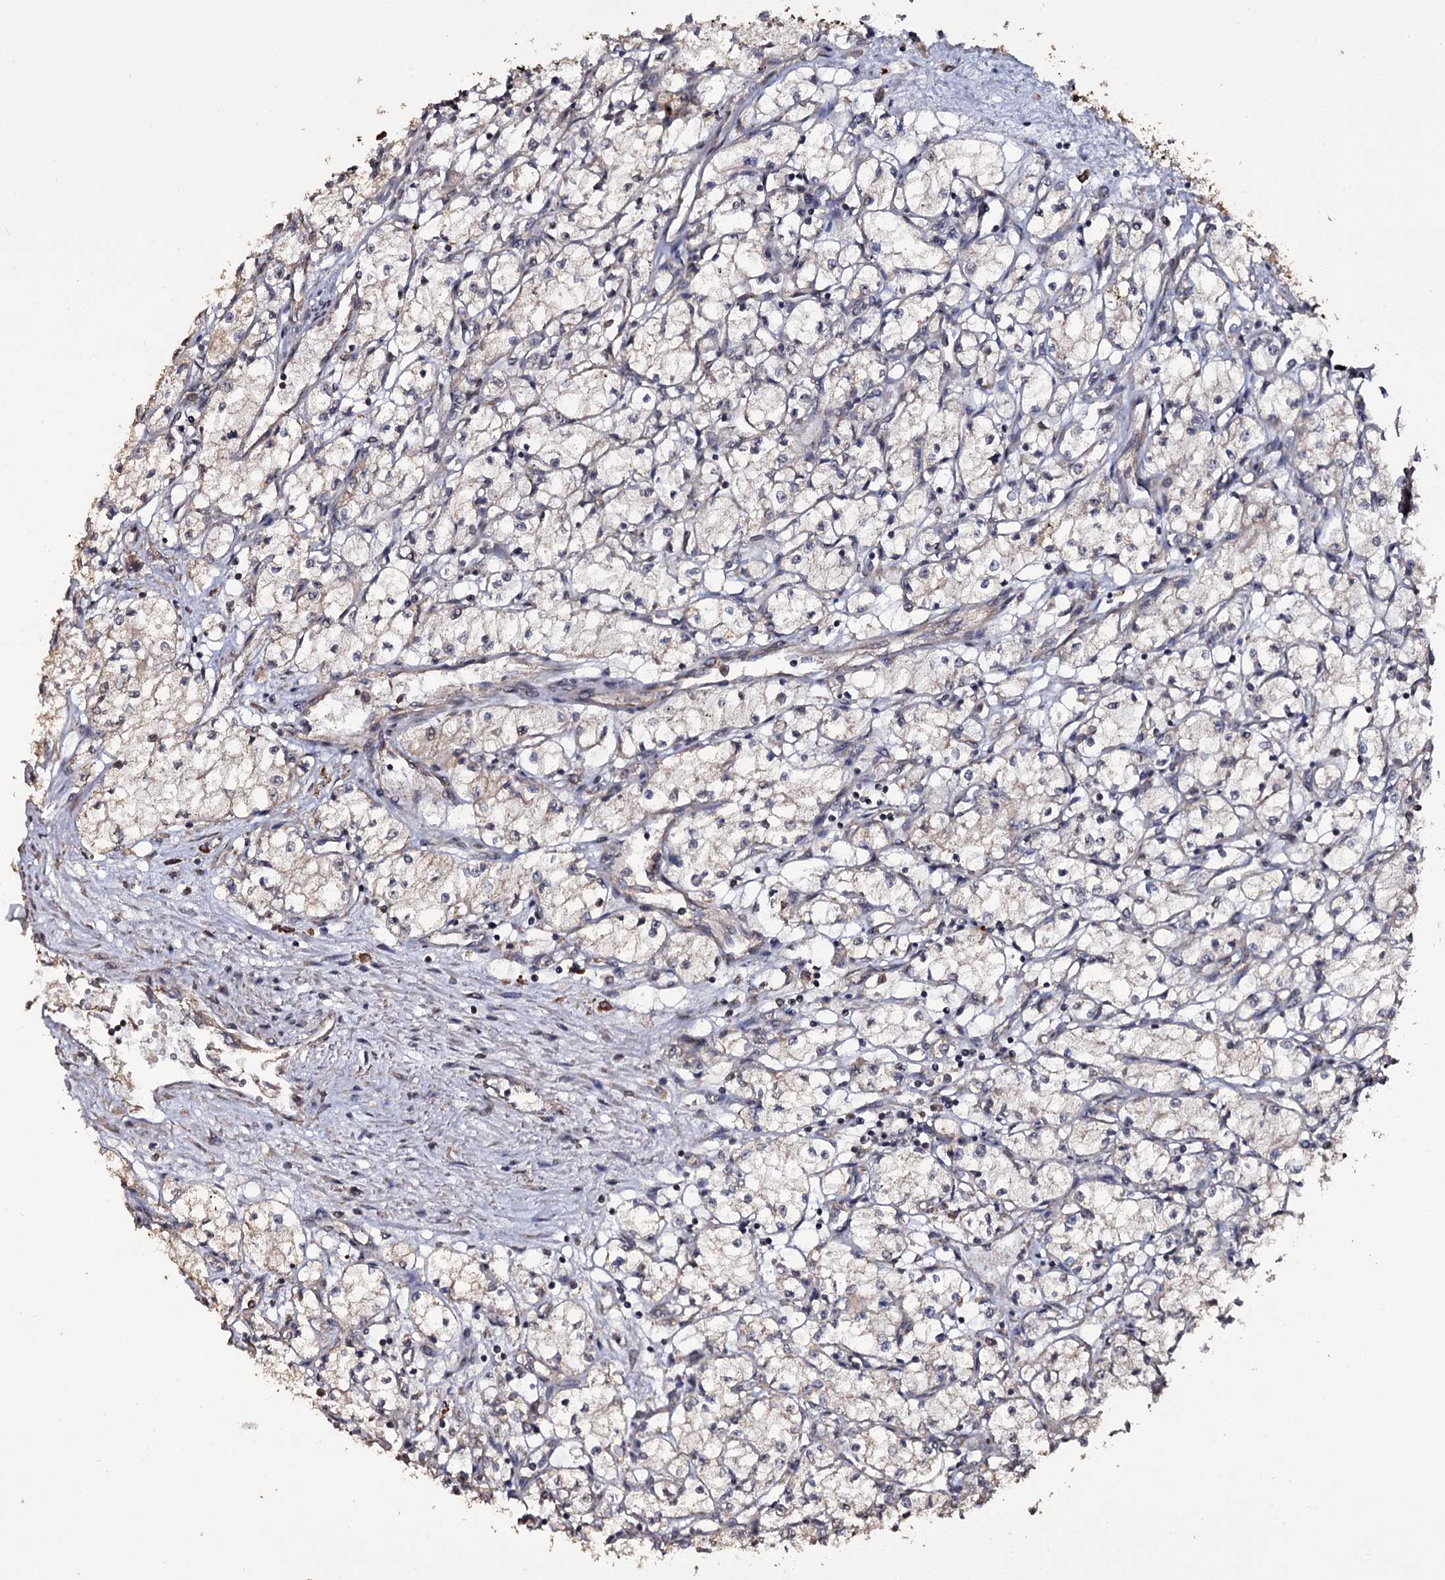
{"staining": {"intensity": "weak", "quantity": "<25%", "location": "cytoplasmic/membranous"}, "tissue": "renal cancer", "cell_type": "Tumor cells", "image_type": "cancer", "snomed": [{"axis": "morphology", "description": "Adenocarcinoma, NOS"}, {"axis": "topography", "description": "Kidney"}], "caption": "The image displays no staining of tumor cells in renal adenocarcinoma.", "gene": "TTC23", "patient": {"sex": "male", "age": 59}}